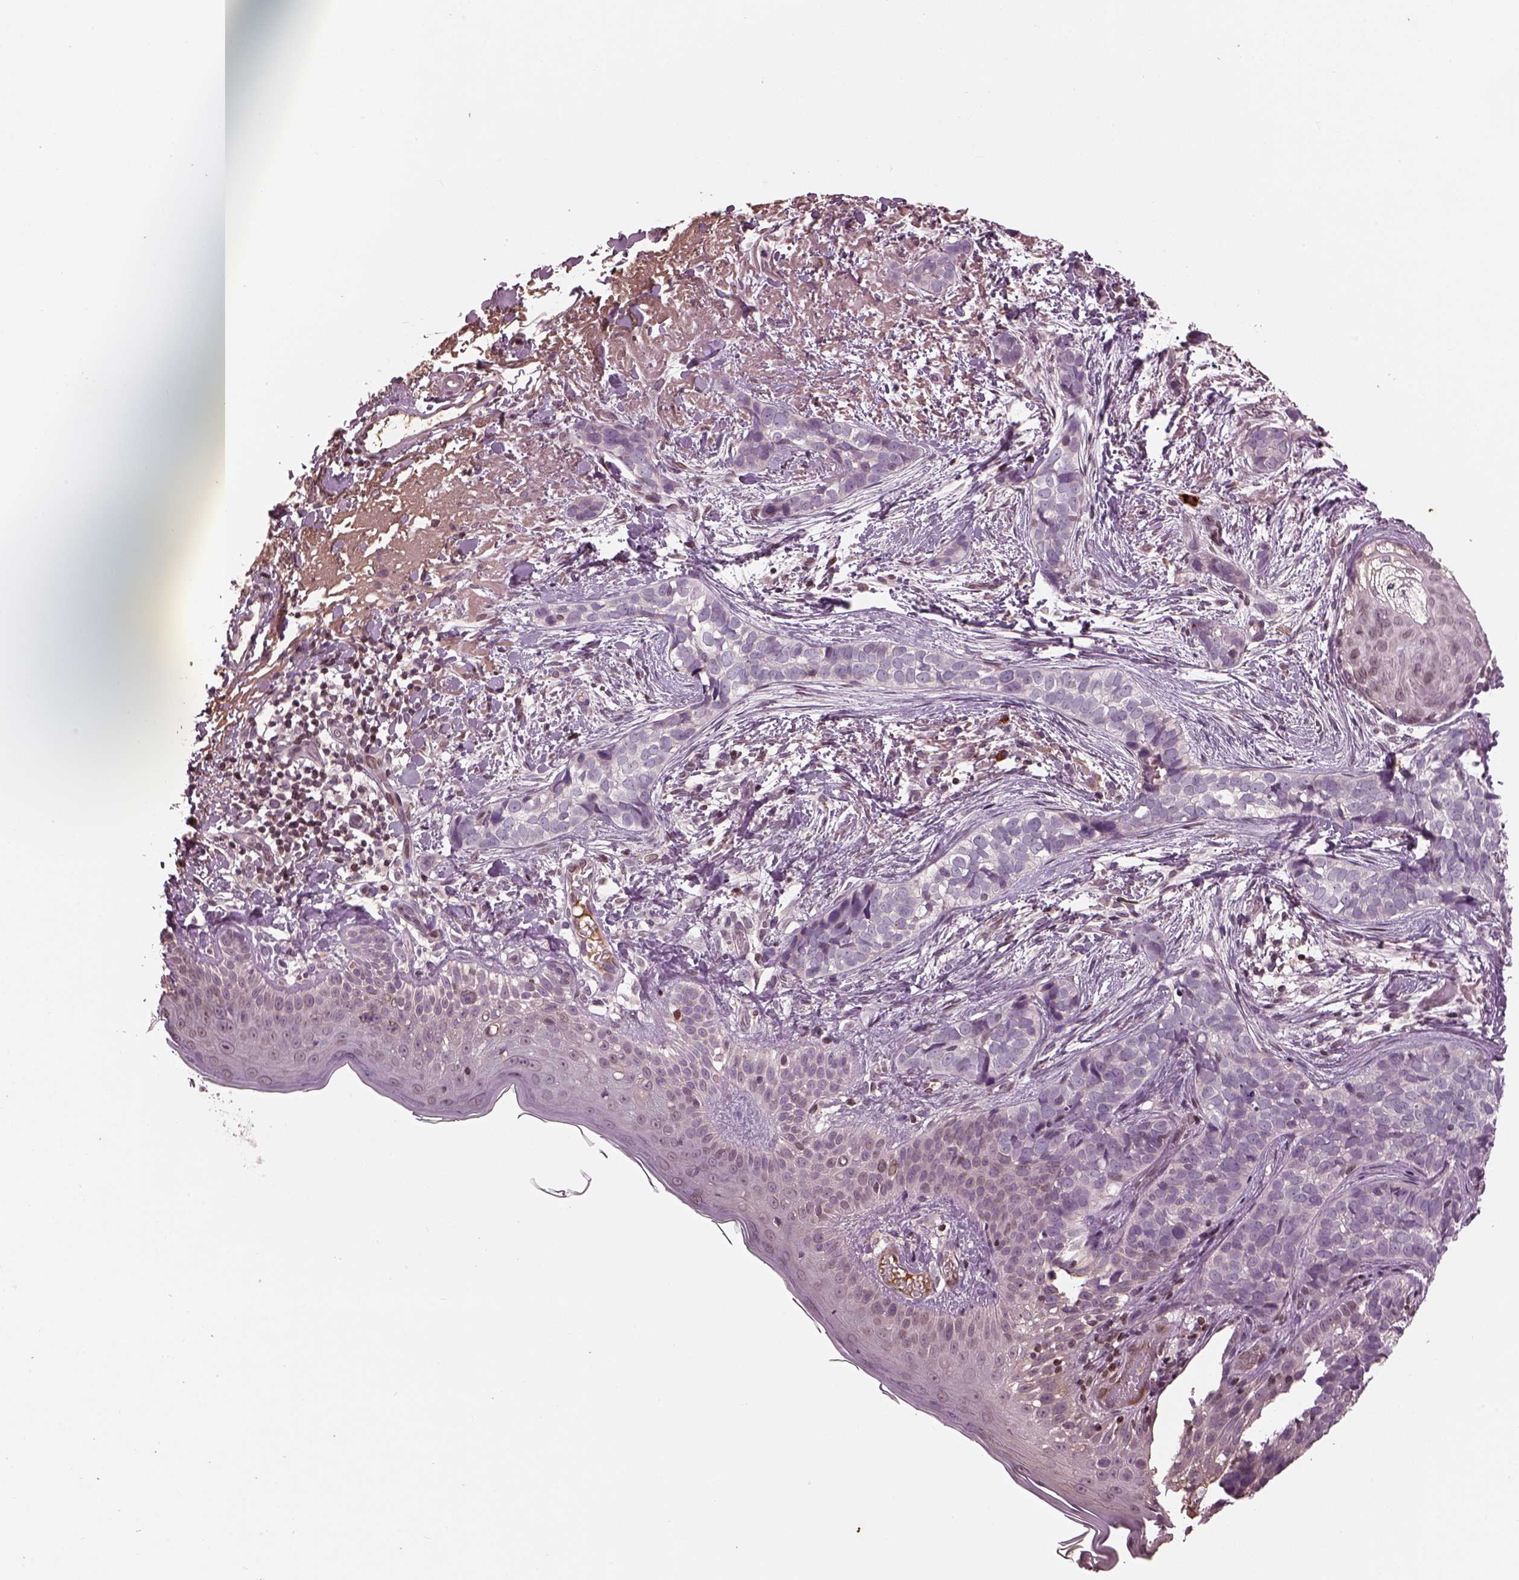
{"staining": {"intensity": "negative", "quantity": "none", "location": "none"}, "tissue": "skin cancer", "cell_type": "Tumor cells", "image_type": "cancer", "snomed": [{"axis": "morphology", "description": "Basal cell carcinoma"}, {"axis": "topography", "description": "Skin"}], "caption": "Skin basal cell carcinoma was stained to show a protein in brown. There is no significant expression in tumor cells. (DAB (3,3'-diaminobenzidine) immunohistochemistry (IHC) visualized using brightfield microscopy, high magnification).", "gene": "PTX4", "patient": {"sex": "male", "age": 87}}